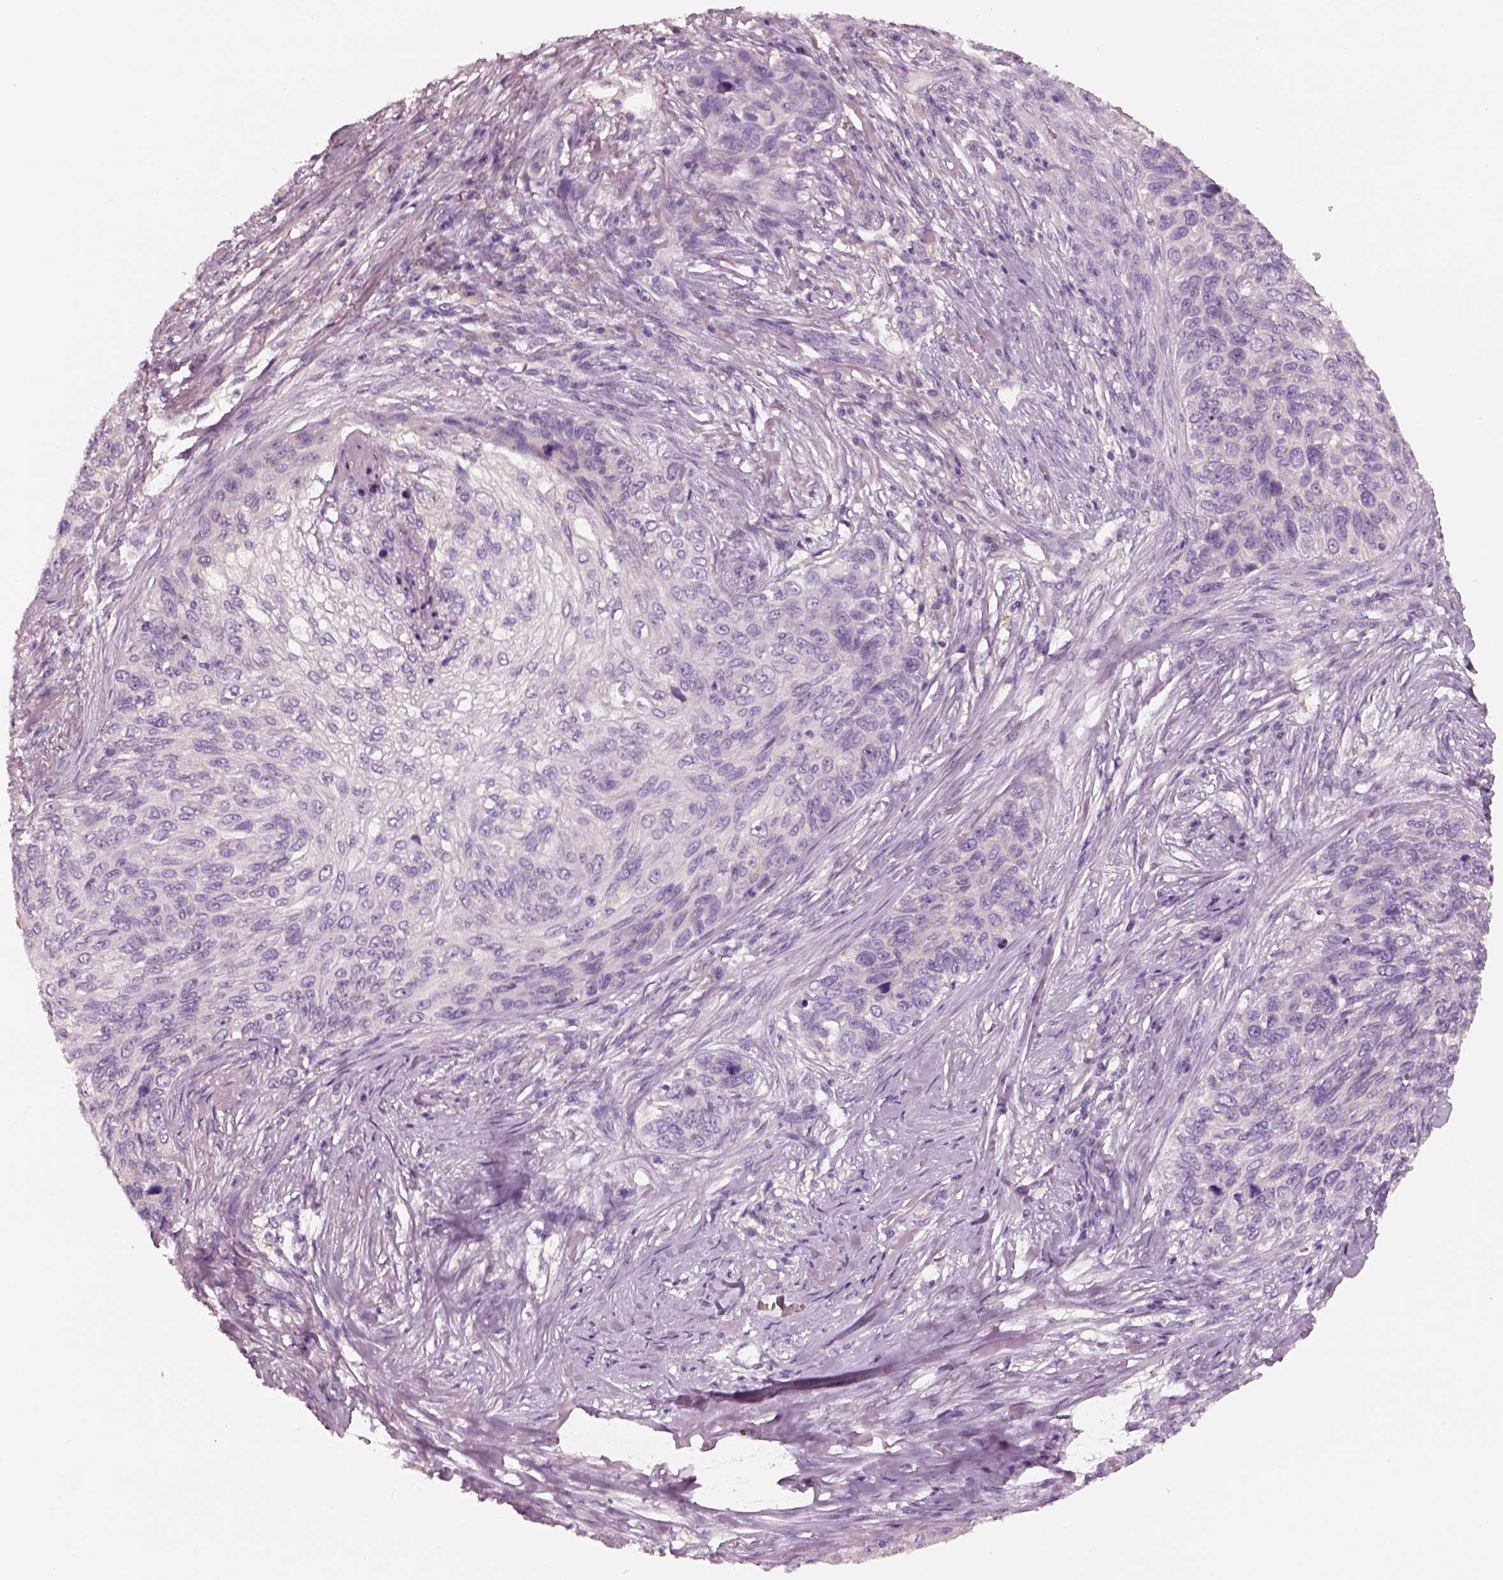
{"staining": {"intensity": "negative", "quantity": "none", "location": "none"}, "tissue": "skin cancer", "cell_type": "Tumor cells", "image_type": "cancer", "snomed": [{"axis": "morphology", "description": "Squamous cell carcinoma, NOS"}, {"axis": "topography", "description": "Skin"}], "caption": "Immunohistochemistry histopathology image of skin squamous cell carcinoma stained for a protein (brown), which demonstrates no staining in tumor cells. (DAB immunohistochemistry (IHC), high magnification).", "gene": "ELSPBP1", "patient": {"sex": "male", "age": 92}}